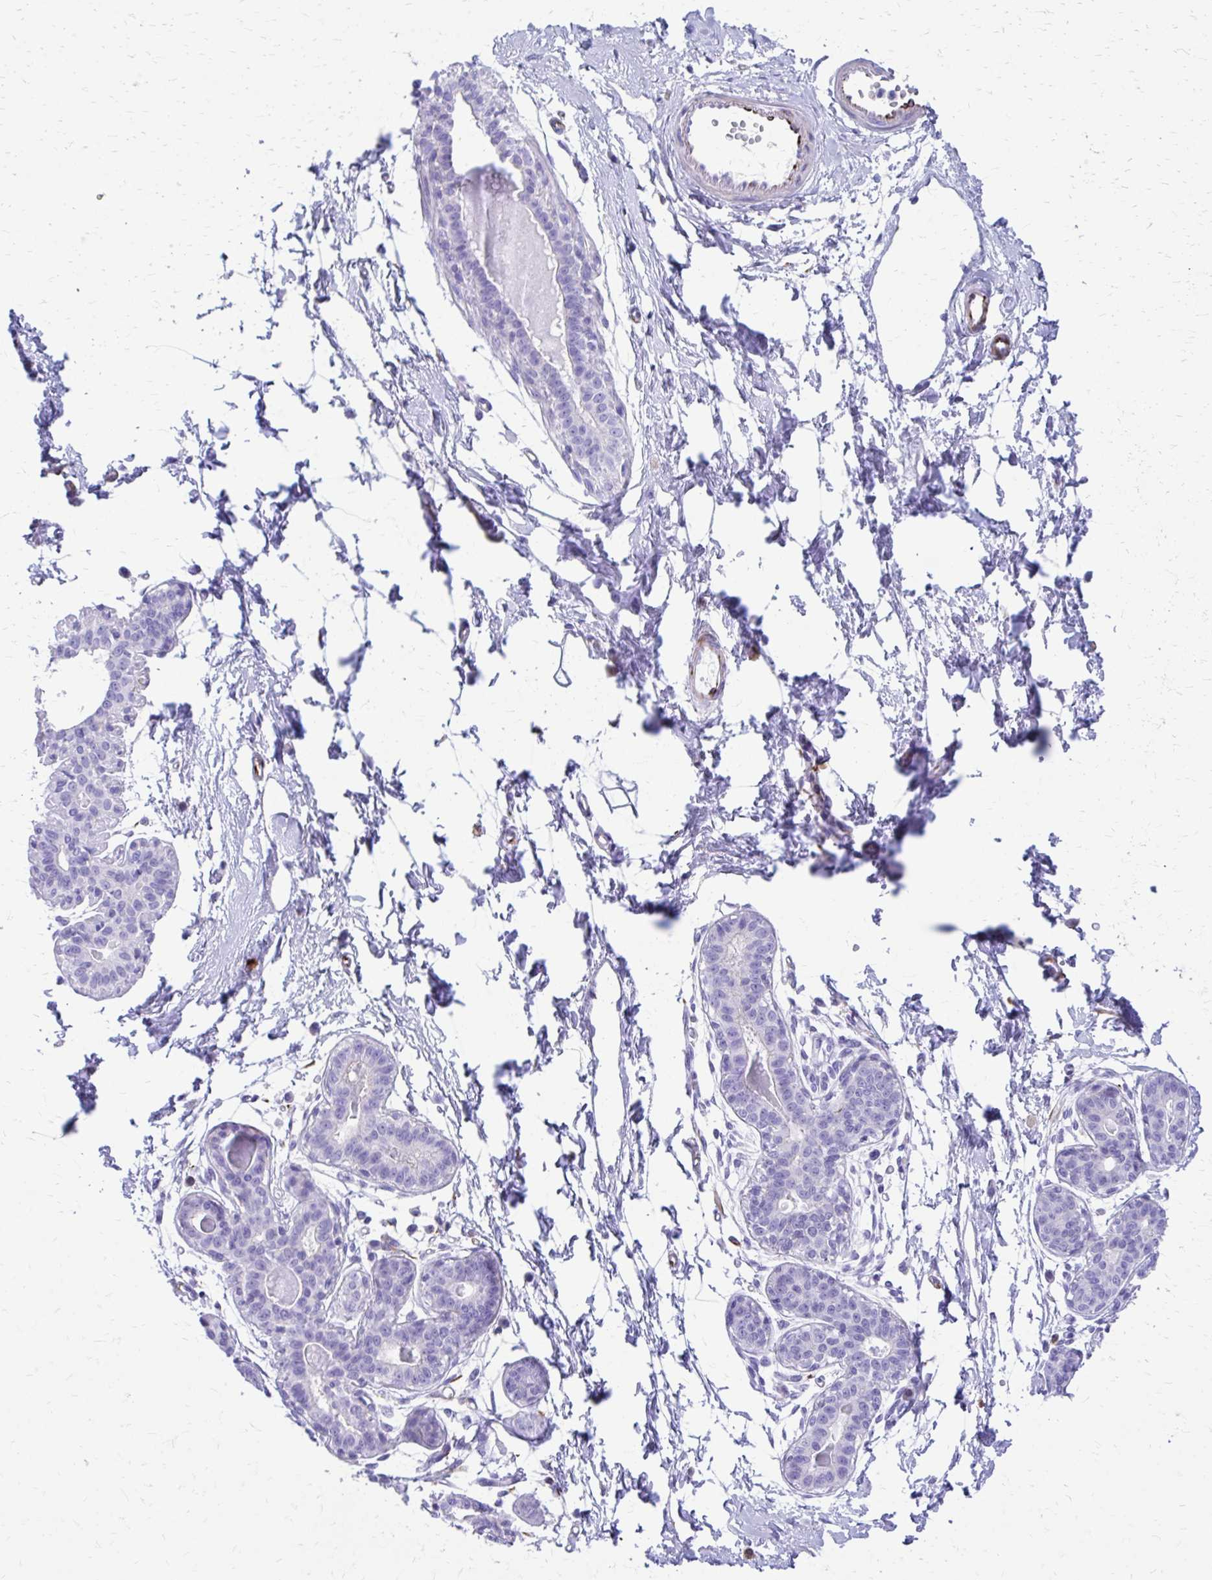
{"staining": {"intensity": "negative", "quantity": "none", "location": "none"}, "tissue": "breast", "cell_type": "Adipocytes", "image_type": "normal", "snomed": [{"axis": "morphology", "description": "Normal tissue, NOS"}, {"axis": "topography", "description": "Breast"}], "caption": "The image demonstrates no significant positivity in adipocytes of breast.", "gene": "ZNF699", "patient": {"sex": "female", "age": 45}}